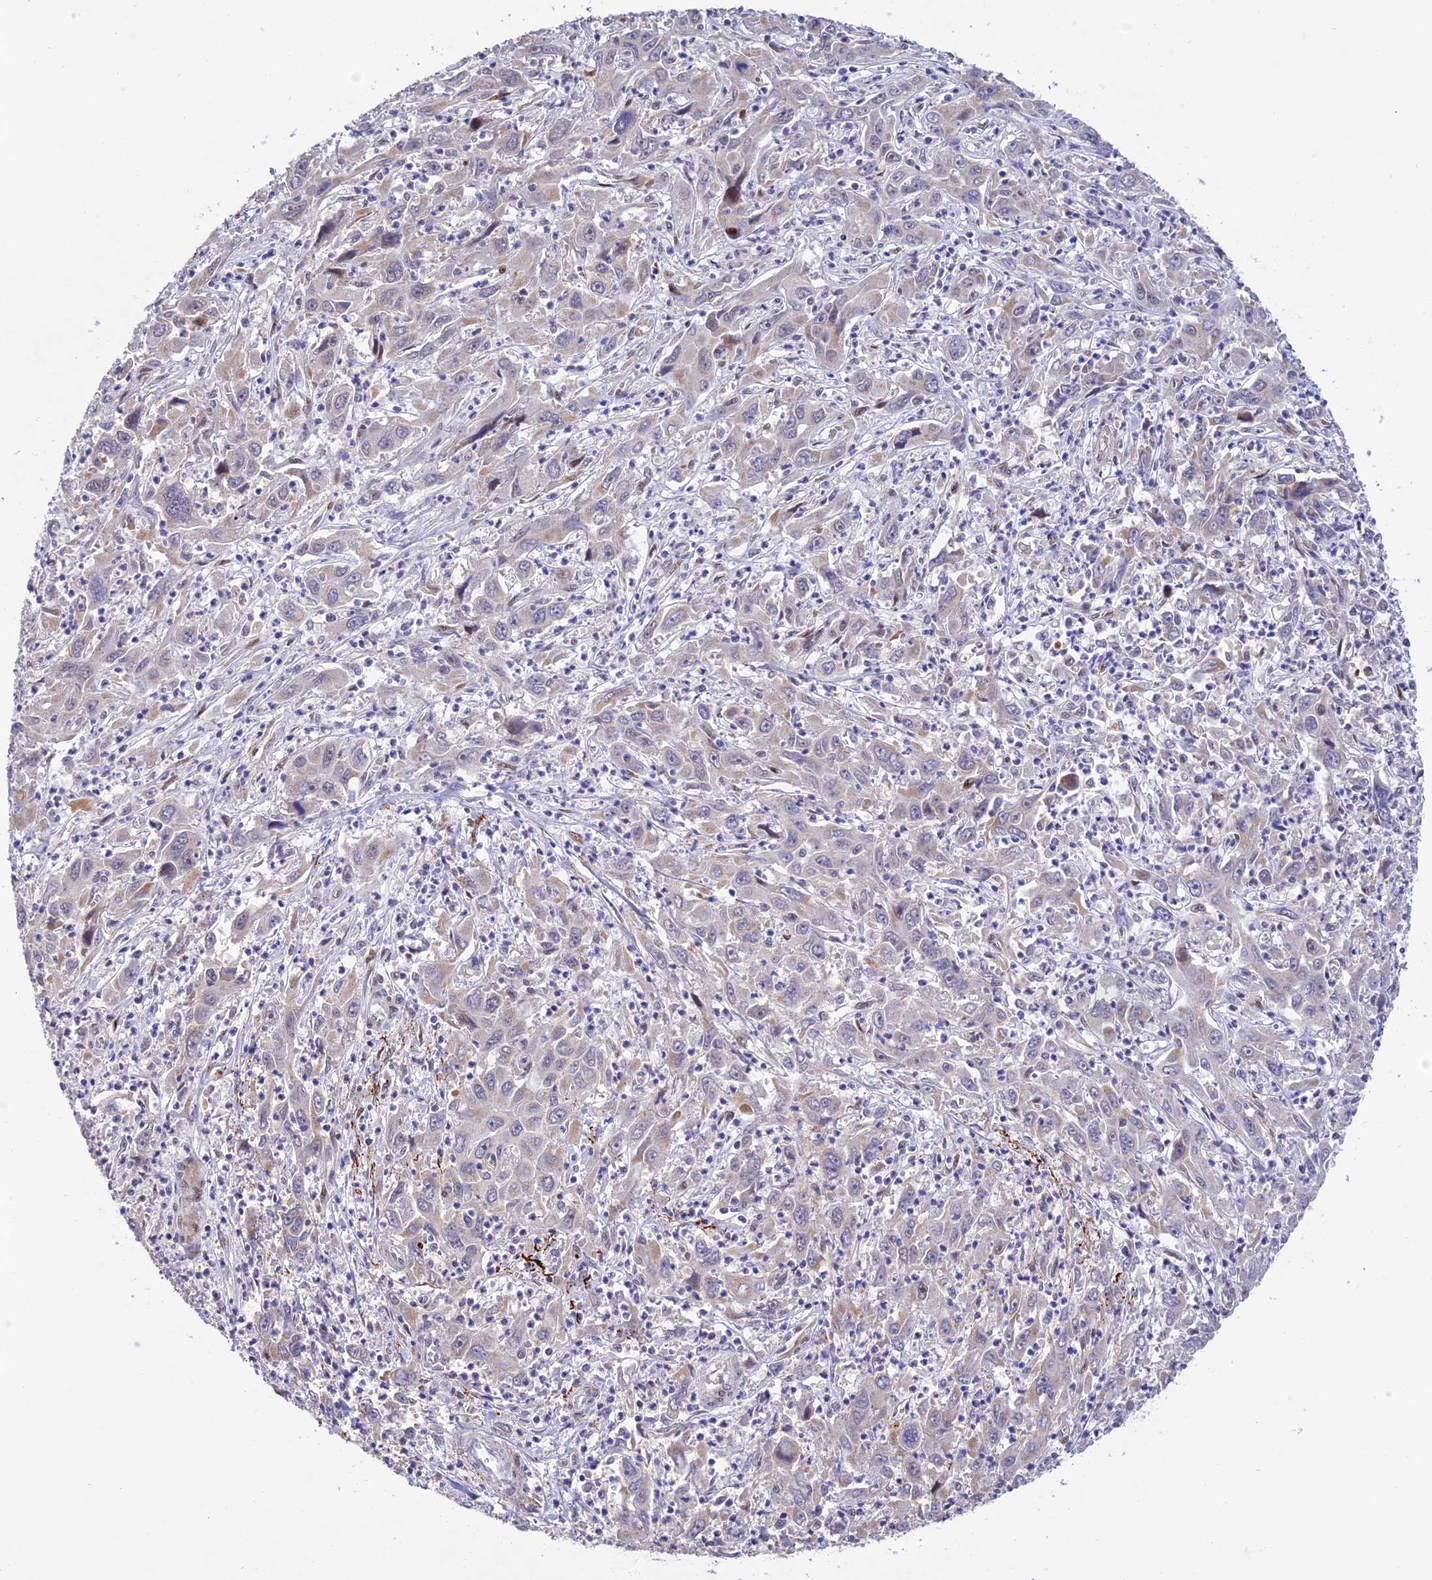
{"staining": {"intensity": "moderate", "quantity": "<25%", "location": "cytoplasmic/membranous"}, "tissue": "liver cancer", "cell_type": "Tumor cells", "image_type": "cancer", "snomed": [{"axis": "morphology", "description": "Carcinoma, Hepatocellular, NOS"}, {"axis": "topography", "description": "Liver"}], "caption": "Liver hepatocellular carcinoma was stained to show a protein in brown. There is low levels of moderate cytoplasmic/membranous expression in approximately <25% of tumor cells.", "gene": "WDR55", "patient": {"sex": "male", "age": 63}}